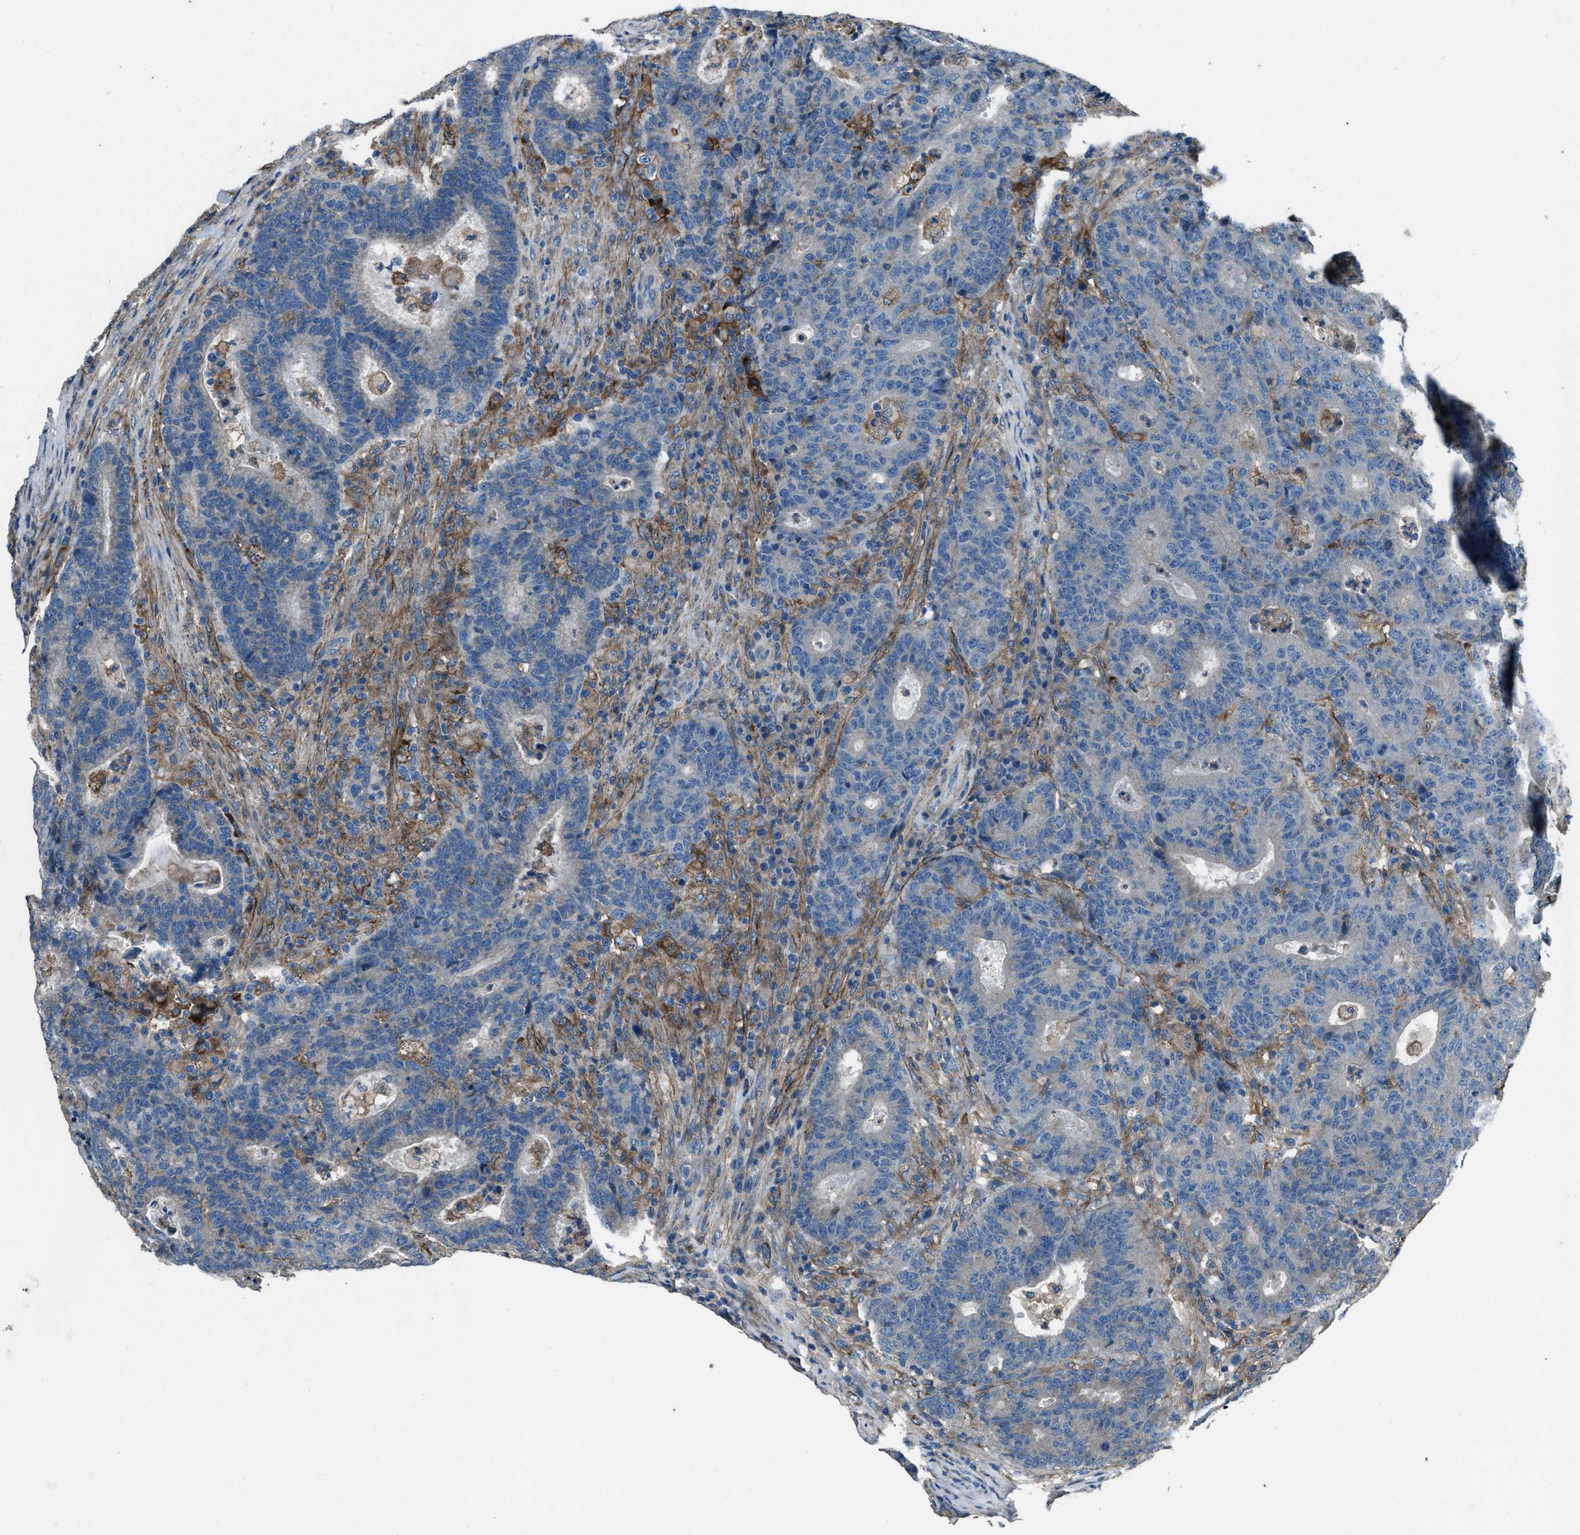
{"staining": {"intensity": "negative", "quantity": "none", "location": "none"}, "tissue": "colorectal cancer", "cell_type": "Tumor cells", "image_type": "cancer", "snomed": [{"axis": "morphology", "description": "Adenocarcinoma, NOS"}, {"axis": "topography", "description": "Colon"}], "caption": "IHC of colorectal cancer displays no expression in tumor cells.", "gene": "SVIL", "patient": {"sex": "female", "age": 75}}